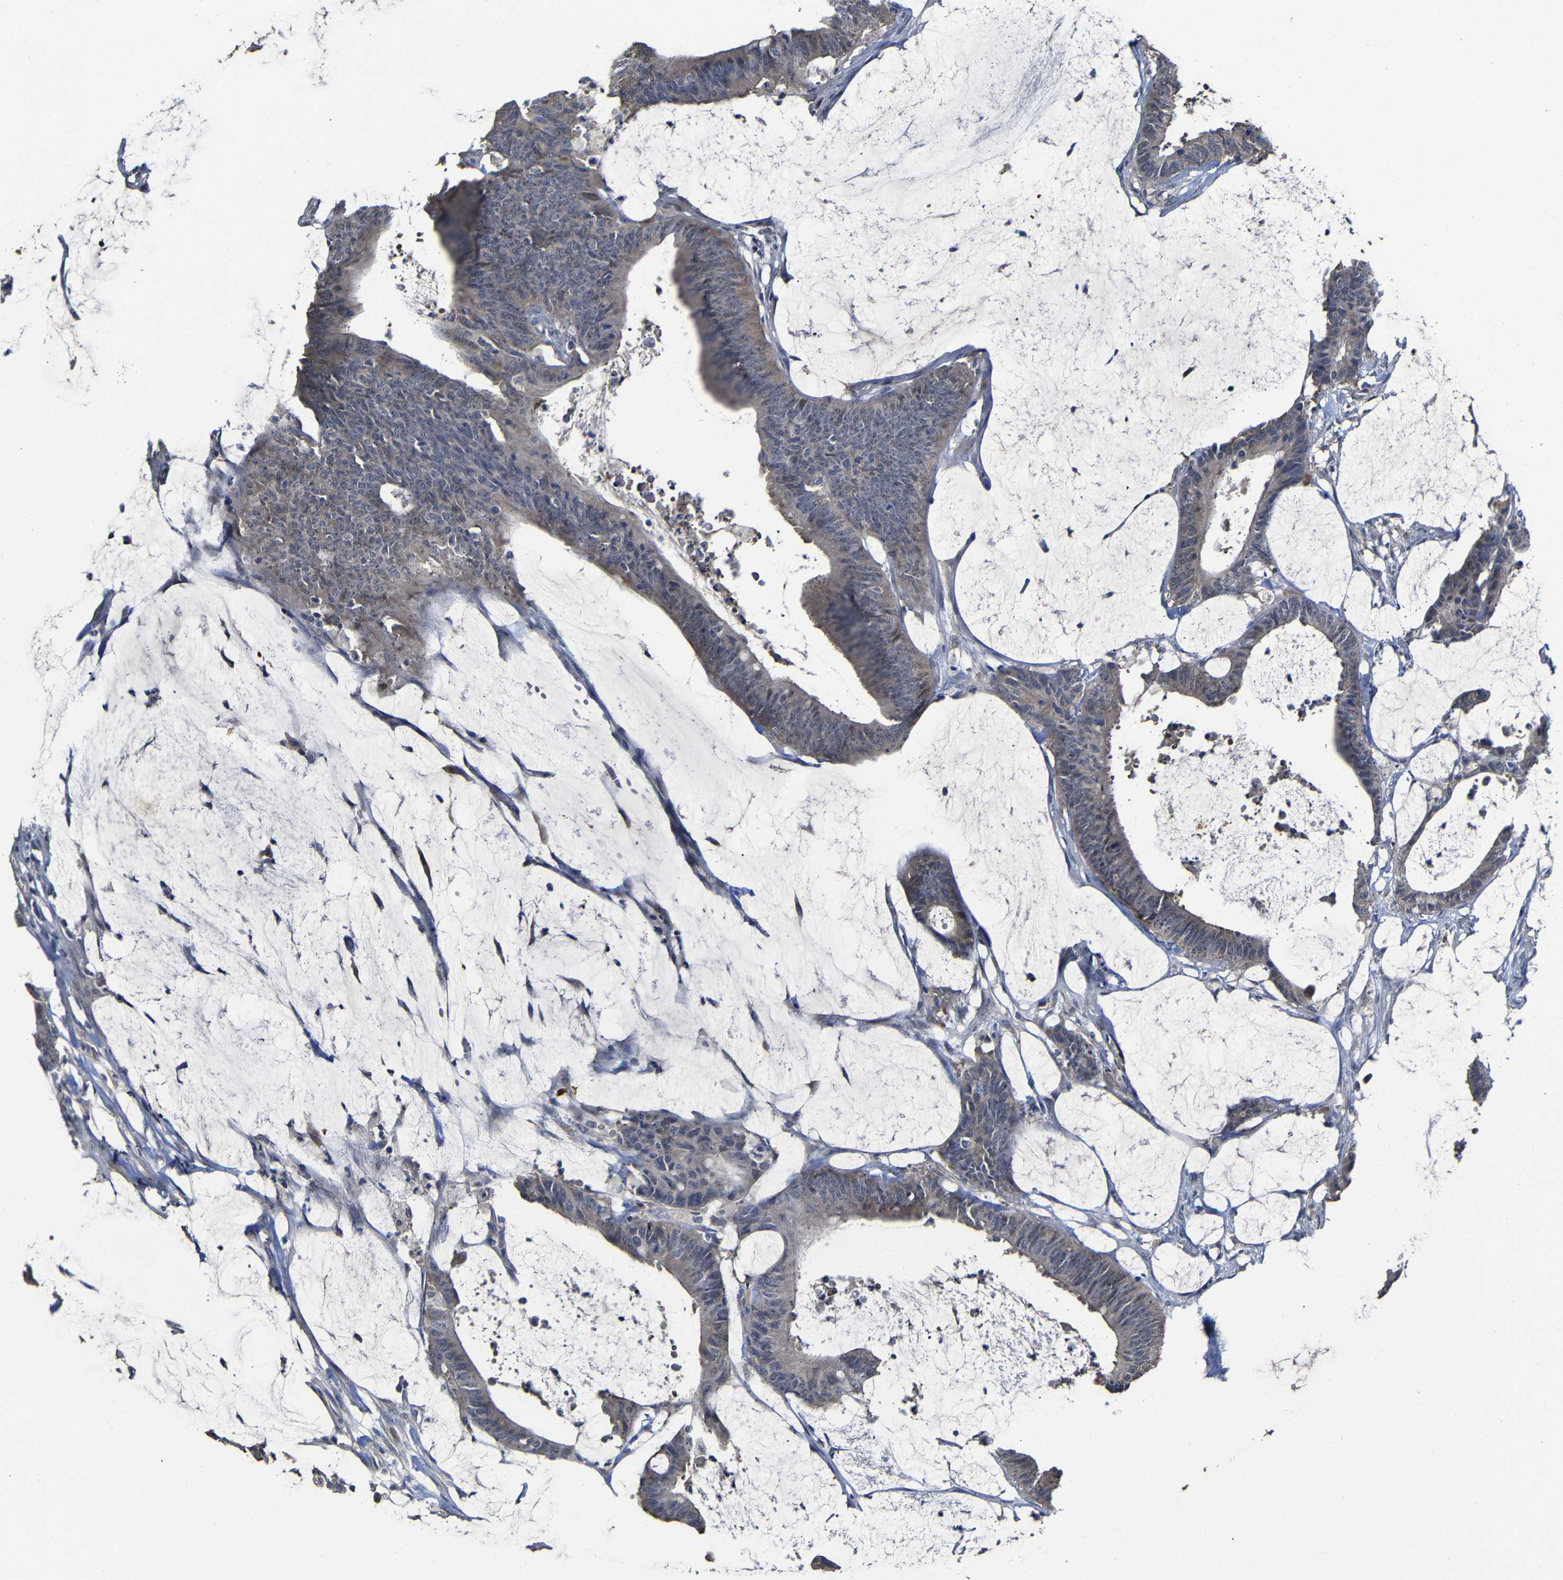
{"staining": {"intensity": "weak", "quantity": ">75%", "location": "cytoplasmic/membranous"}, "tissue": "colorectal cancer", "cell_type": "Tumor cells", "image_type": "cancer", "snomed": [{"axis": "morphology", "description": "Adenocarcinoma, NOS"}, {"axis": "topography", "description": "Rectum"}], "caption": "An image showing weak cytoplasmic/membranous positivity in approximately >75% of tumor cells in colorectal cancer (adenocarcinoma), as visualized by brown immunohistochemical staining.", "gene": "ATG12", "patient": {"sex": "female", "age": 66}}